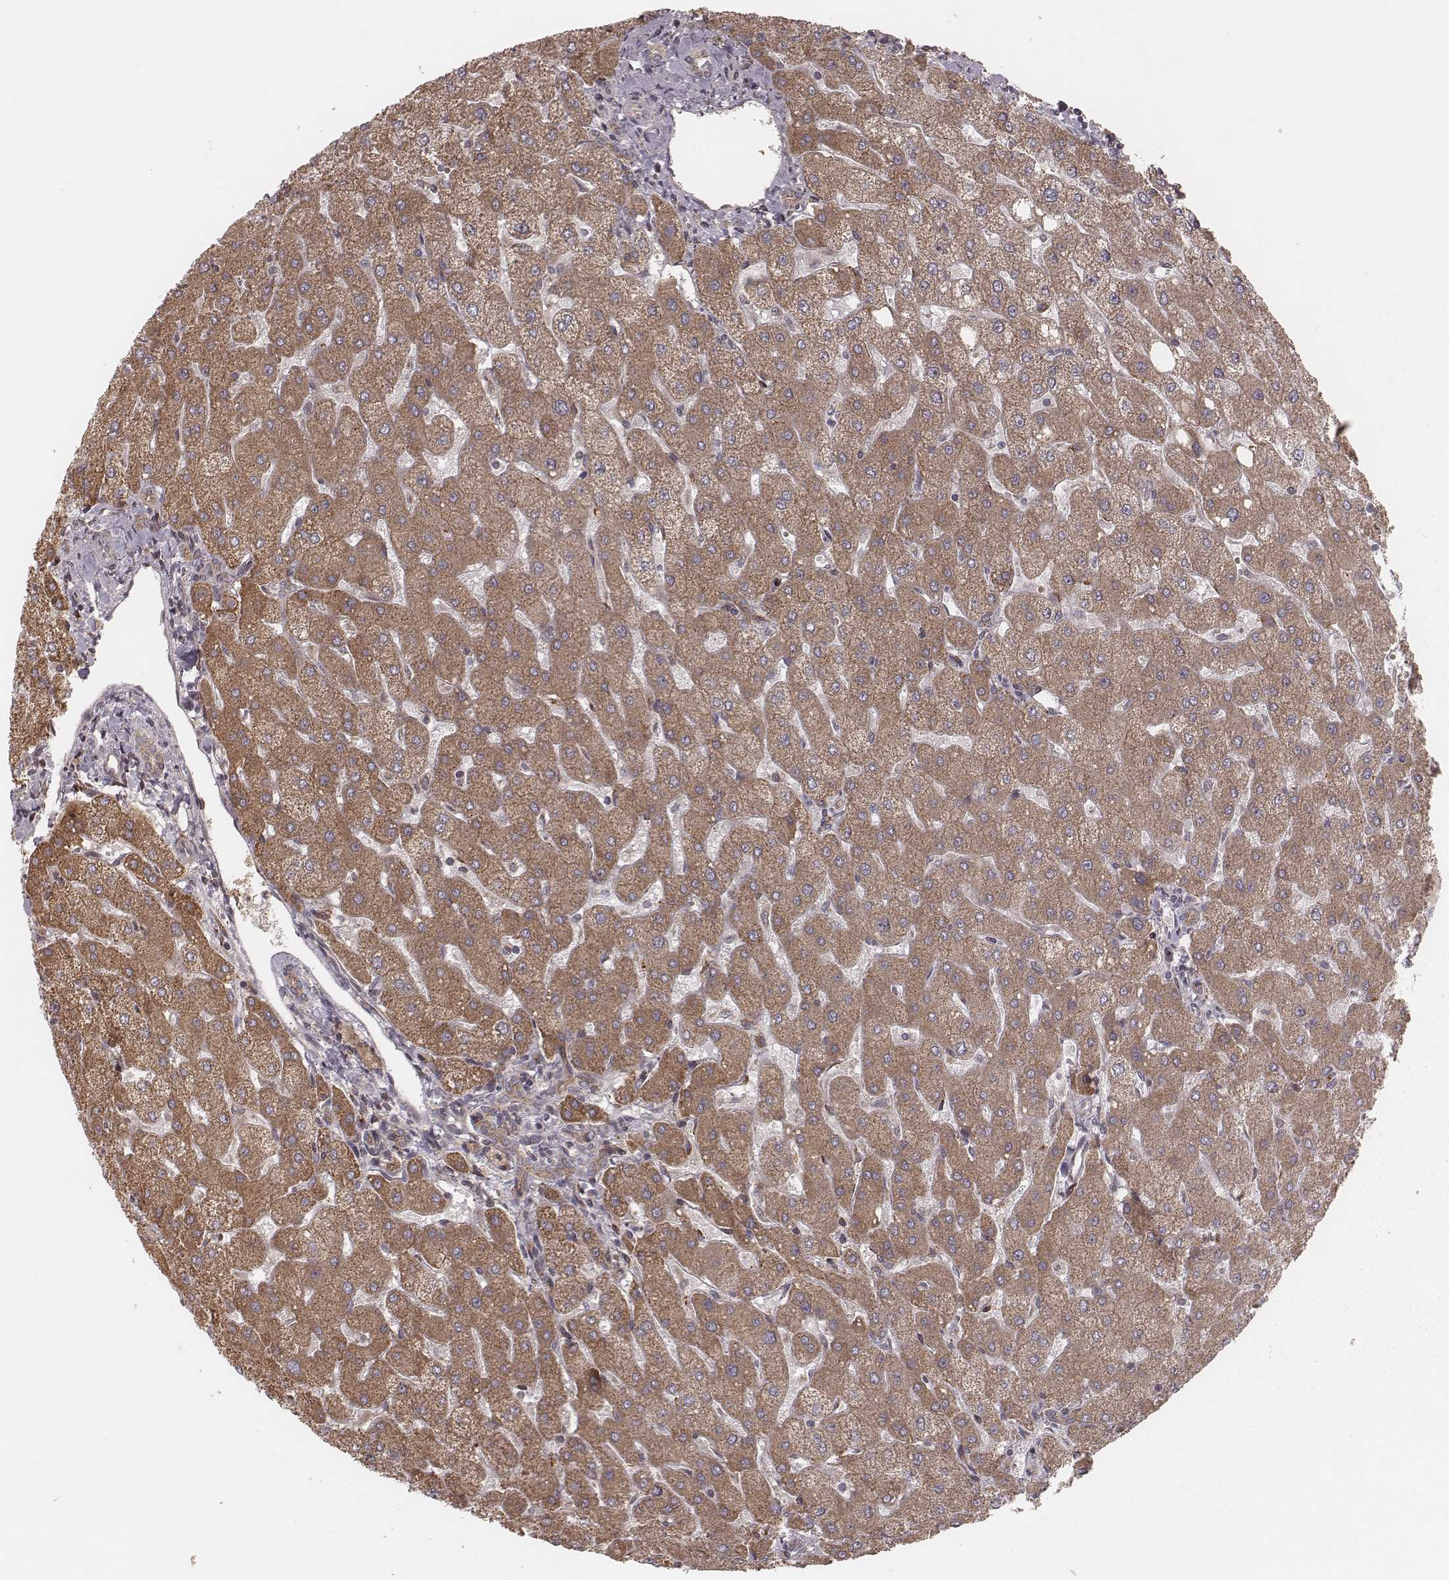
{"staining": {"intensity": "weak", "quantity": ">75%", "location": "cytoplasmic/membranous"}, "tissue": "liver", "cell_type": "Cholangiocytes", "image_type": "normal", "snomed": [{"axis": "morphology", "description": "Normal tissue, NOS"}, {"axis": "topography", "description": "Liver"}], "caption": "A brown stain labels weak cytoplasmic/membranous positivity of a protein in cholangiocytes of benign liver. The protein is stained brown, and the nuclei are stained in blue (DAB (3,3'-diaminobenzidine) IHC with brightfield microscopy, high magnification).", "gene": "MYO19", "patient": {"sex": "male", "age": 67}}